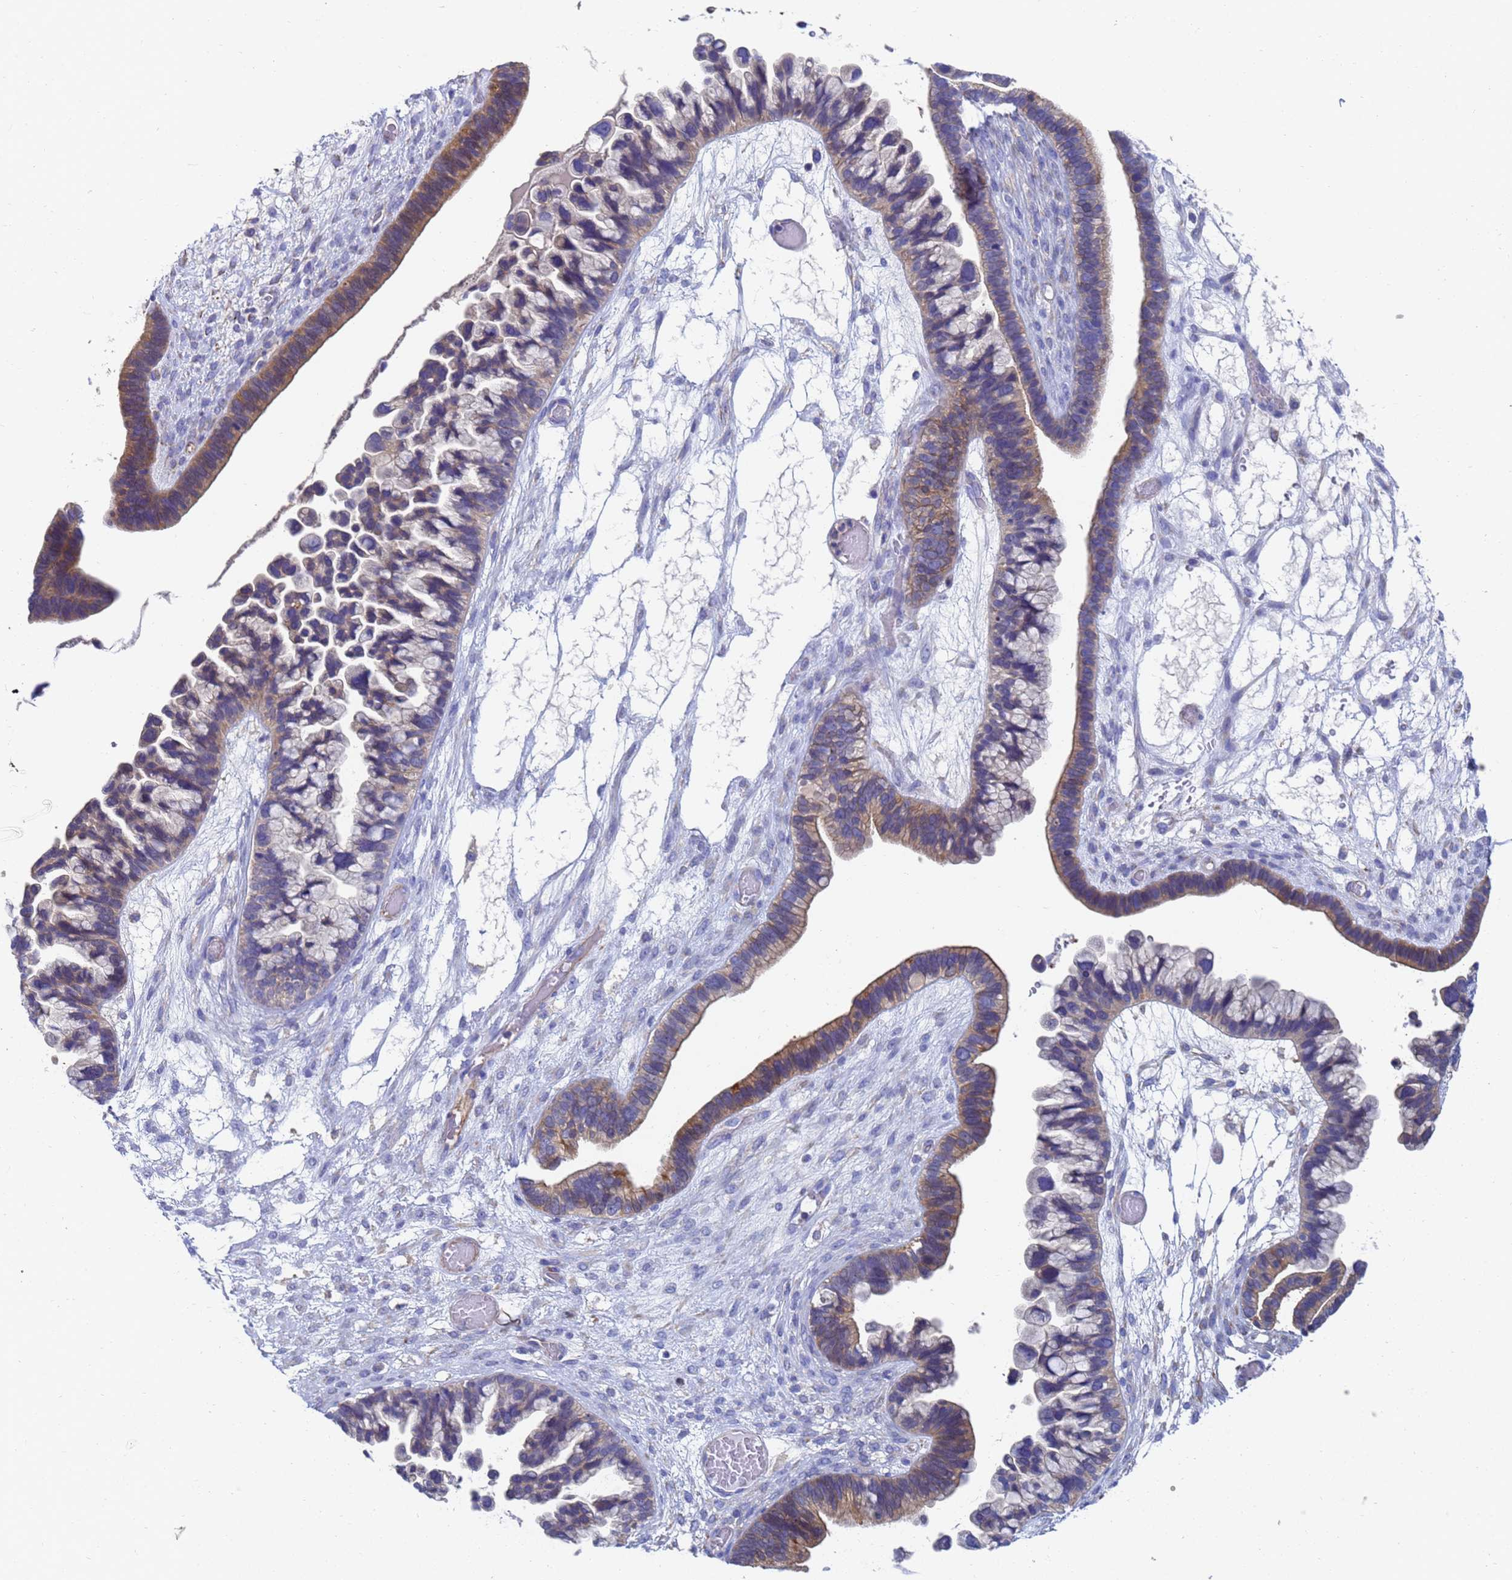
{"staining": {"intensity": "moderate", "quantity": ">75%", "location": "cytoplasmic/membranous"}, "tissue": "ovarian cancer", "cell_type": "Tumor cells", "image_type": "cancer", "snomed": [{"axis": "morphology", "description": "Cystadenocarcinoma, serous, NOS"}, {"axis": "topography", "description": "Ovary"}], "caption": "The micrograph exhibits staining of ovarian serous cystadenocarcinoma, revealing moderate cytoplasmic/membranous protein positivity (brown color) within tumor cells. (brown staining indicates protein expression, while blue staining denotes nuclei).", "gene": "GCHFR", "patient": {"sex": "female", "age": 56}}